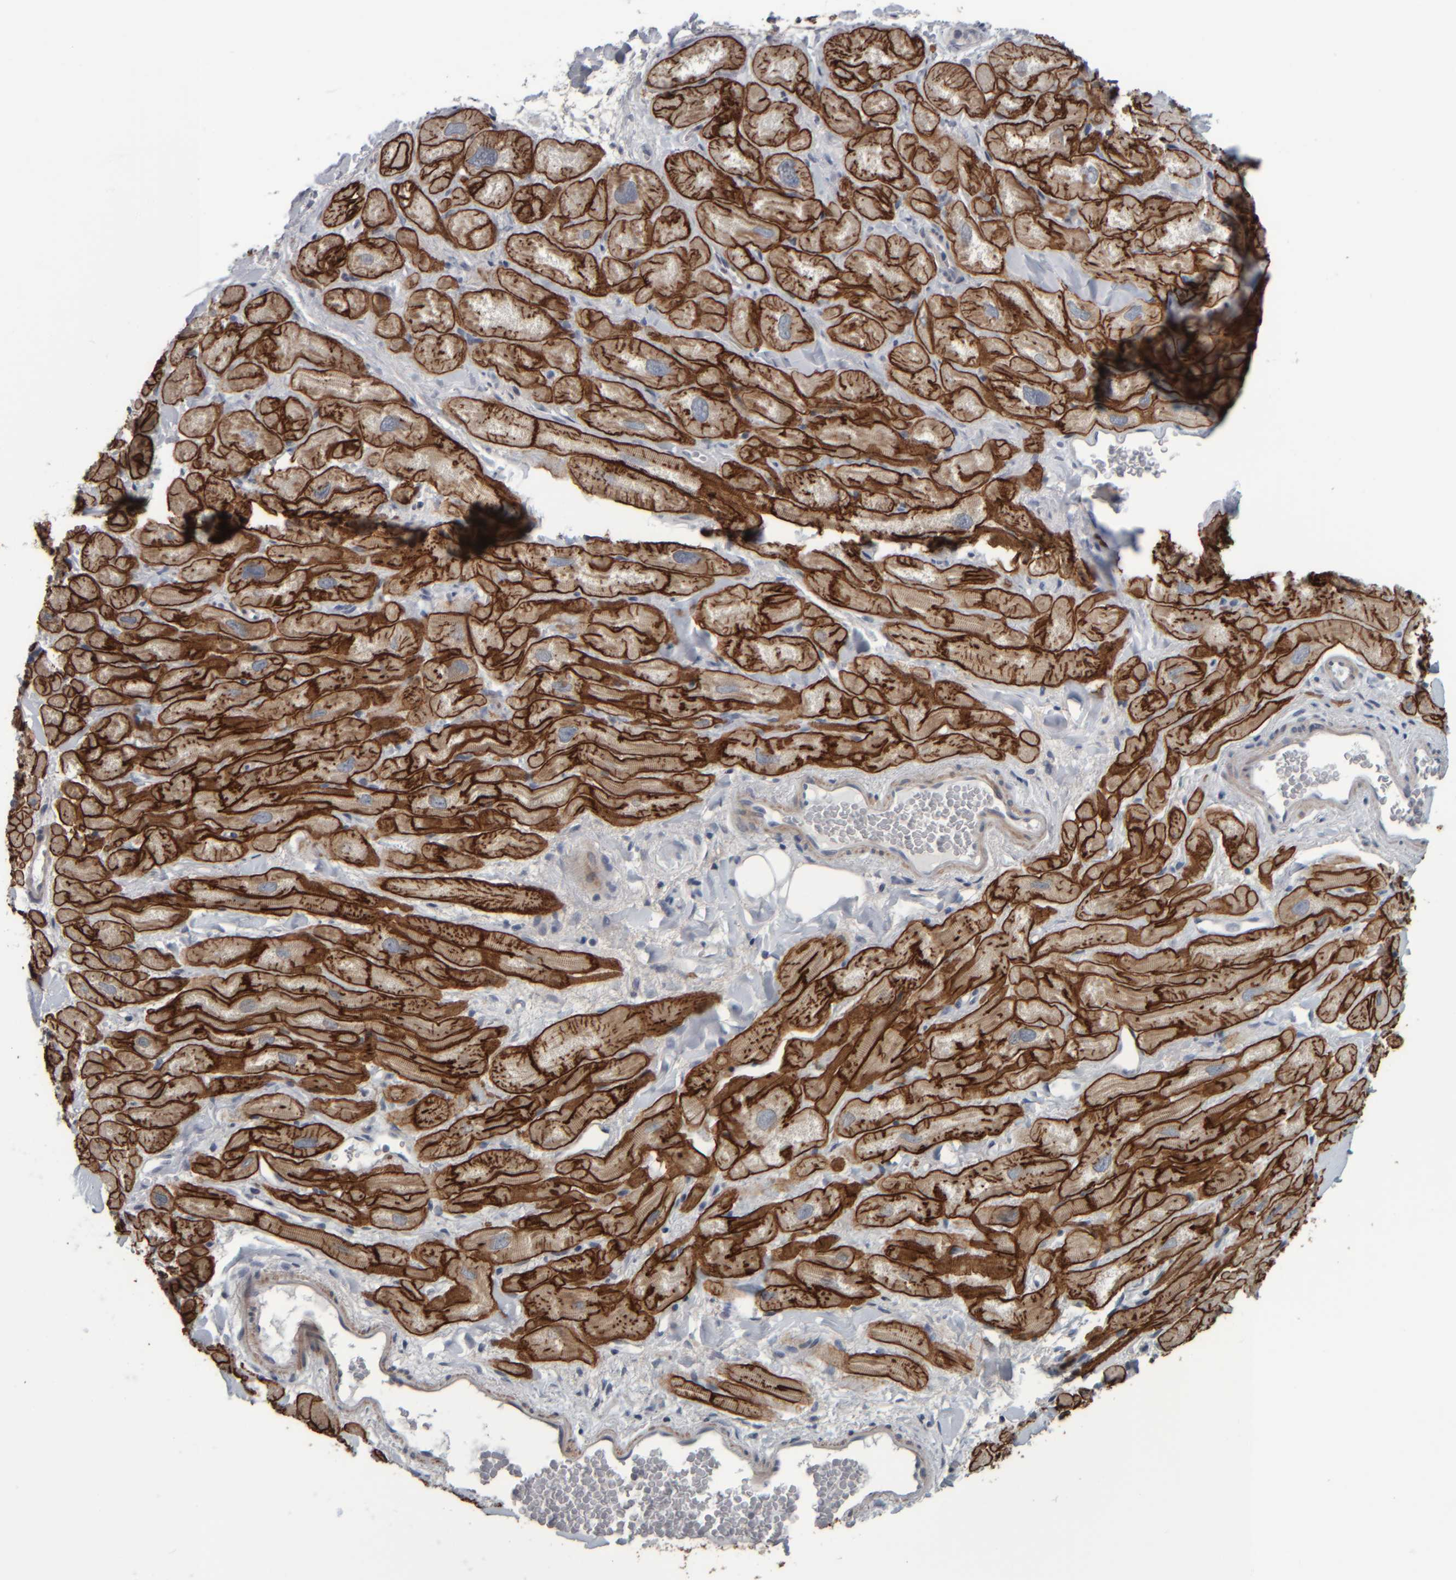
{"staining": {"intensity": "strong", "quantity": ">75%", "location": "cytoplasmic/membranous"}, "tissue": "heart muscle", "cell_type": "Cardiomyocytes", "image_type": "normal", "snomed": [{"axis": "morphology", "description": "Normal tissue, NOS"}, {"axis": "topography", "description": "Heart"}], "caption": "An immunohistochemistry image of benign tissue is shown. Protein staining in brown labels strong cytoplasmic/membranous positivity in heart muscle within cardiomyocytes. (brown staining indicates protein expression, while blue staining denotes nuclei).", "gene": "CAVIN4", "patient": {"sex": "male", "age": 49}}